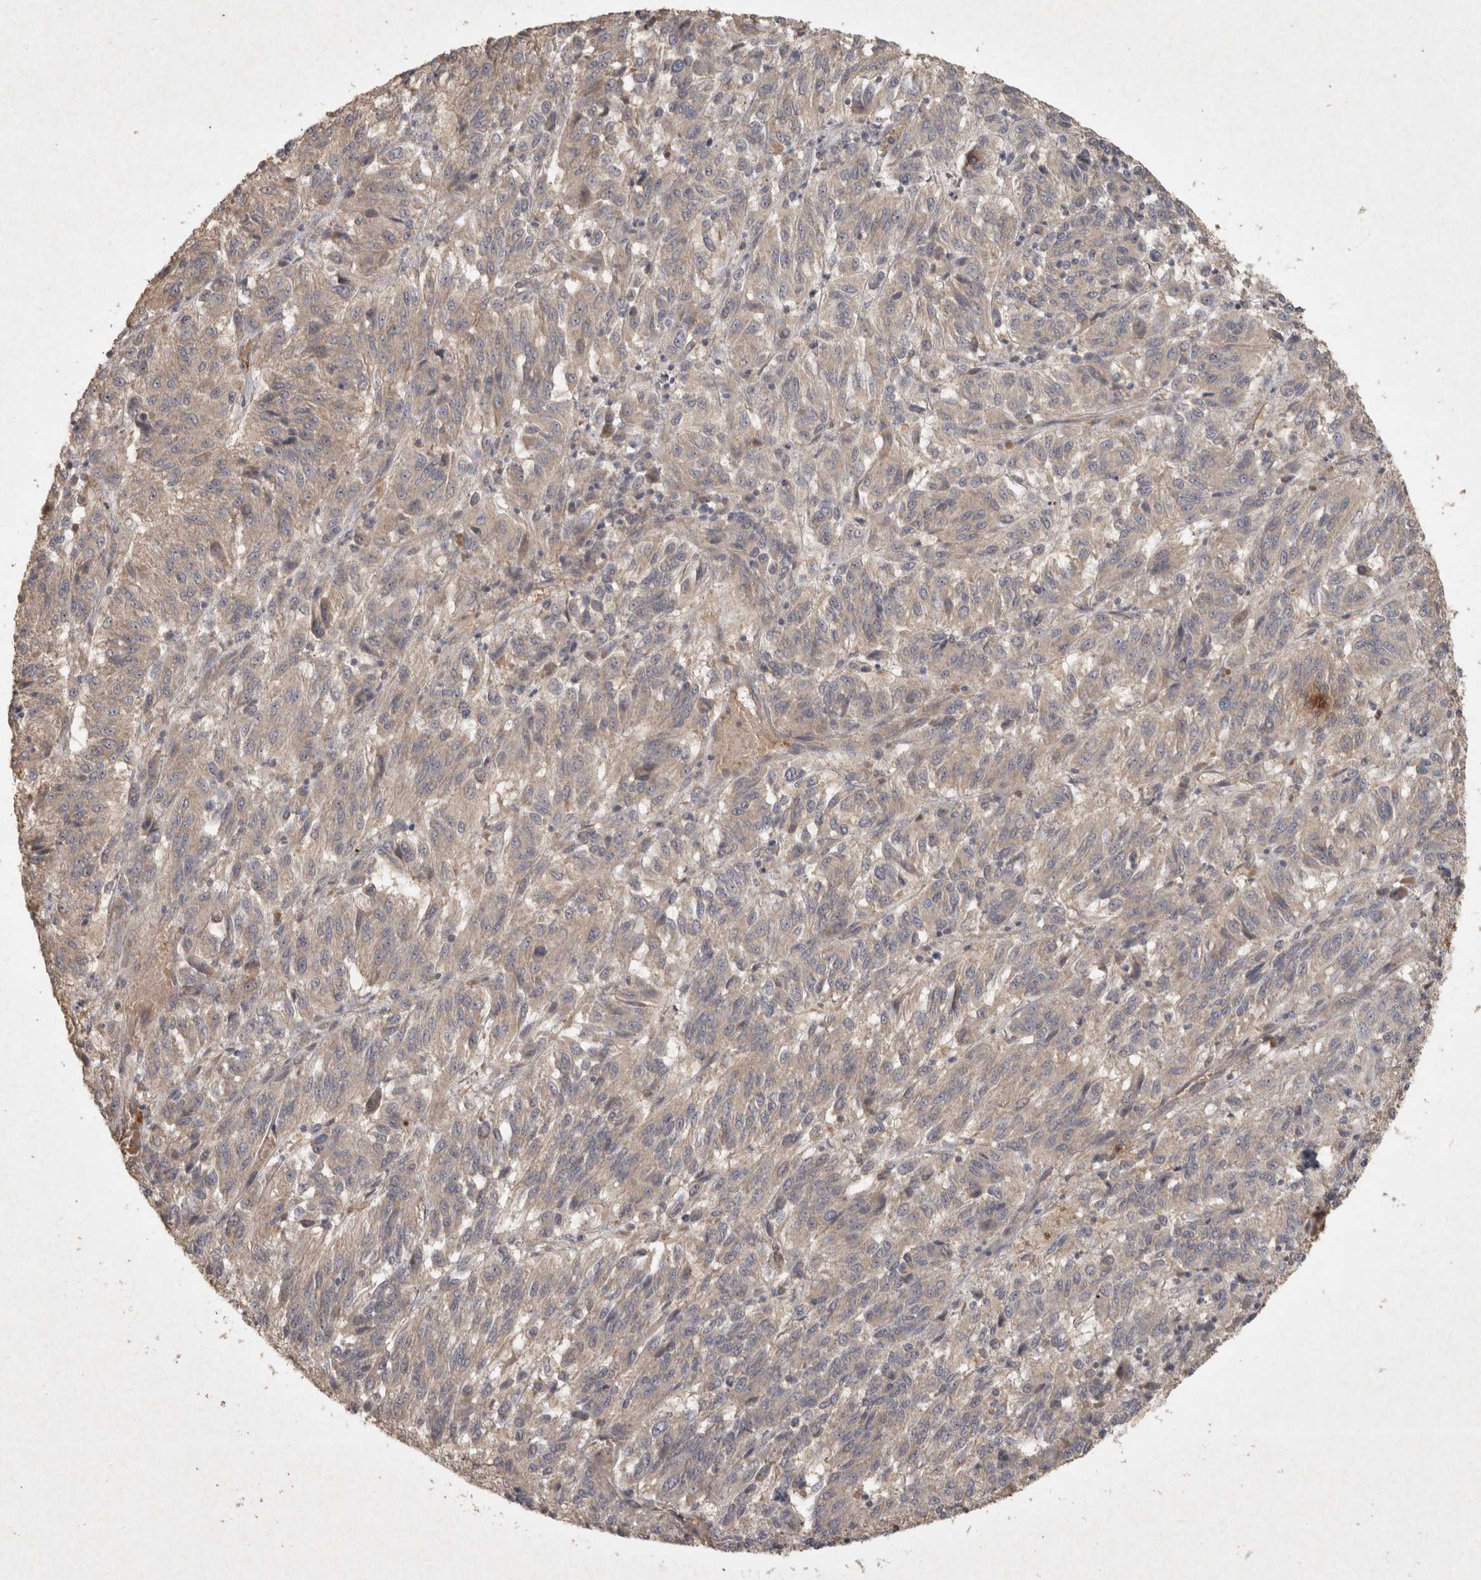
{"staining": {"intensity": "weak", "quantity": "25%-75%", "location": "cytoplasmic/membranous"}, "tissue": "melanoma", "cell_type": "Tumor cells", "image_type": "cancer", "snomed": [{"axis": "morphology", "description": "Malignant melanoma, Metastatic site"}, {"axis": "topography", "description": "Lung"}], "caption": "Human melanoma stained with a brown dye shows weak cytoplasmic/membranous positive positivity in about 25%-75% of tumor cells.", "gene": "OSTN", "patient": {"sex": "male", "age": 64}}